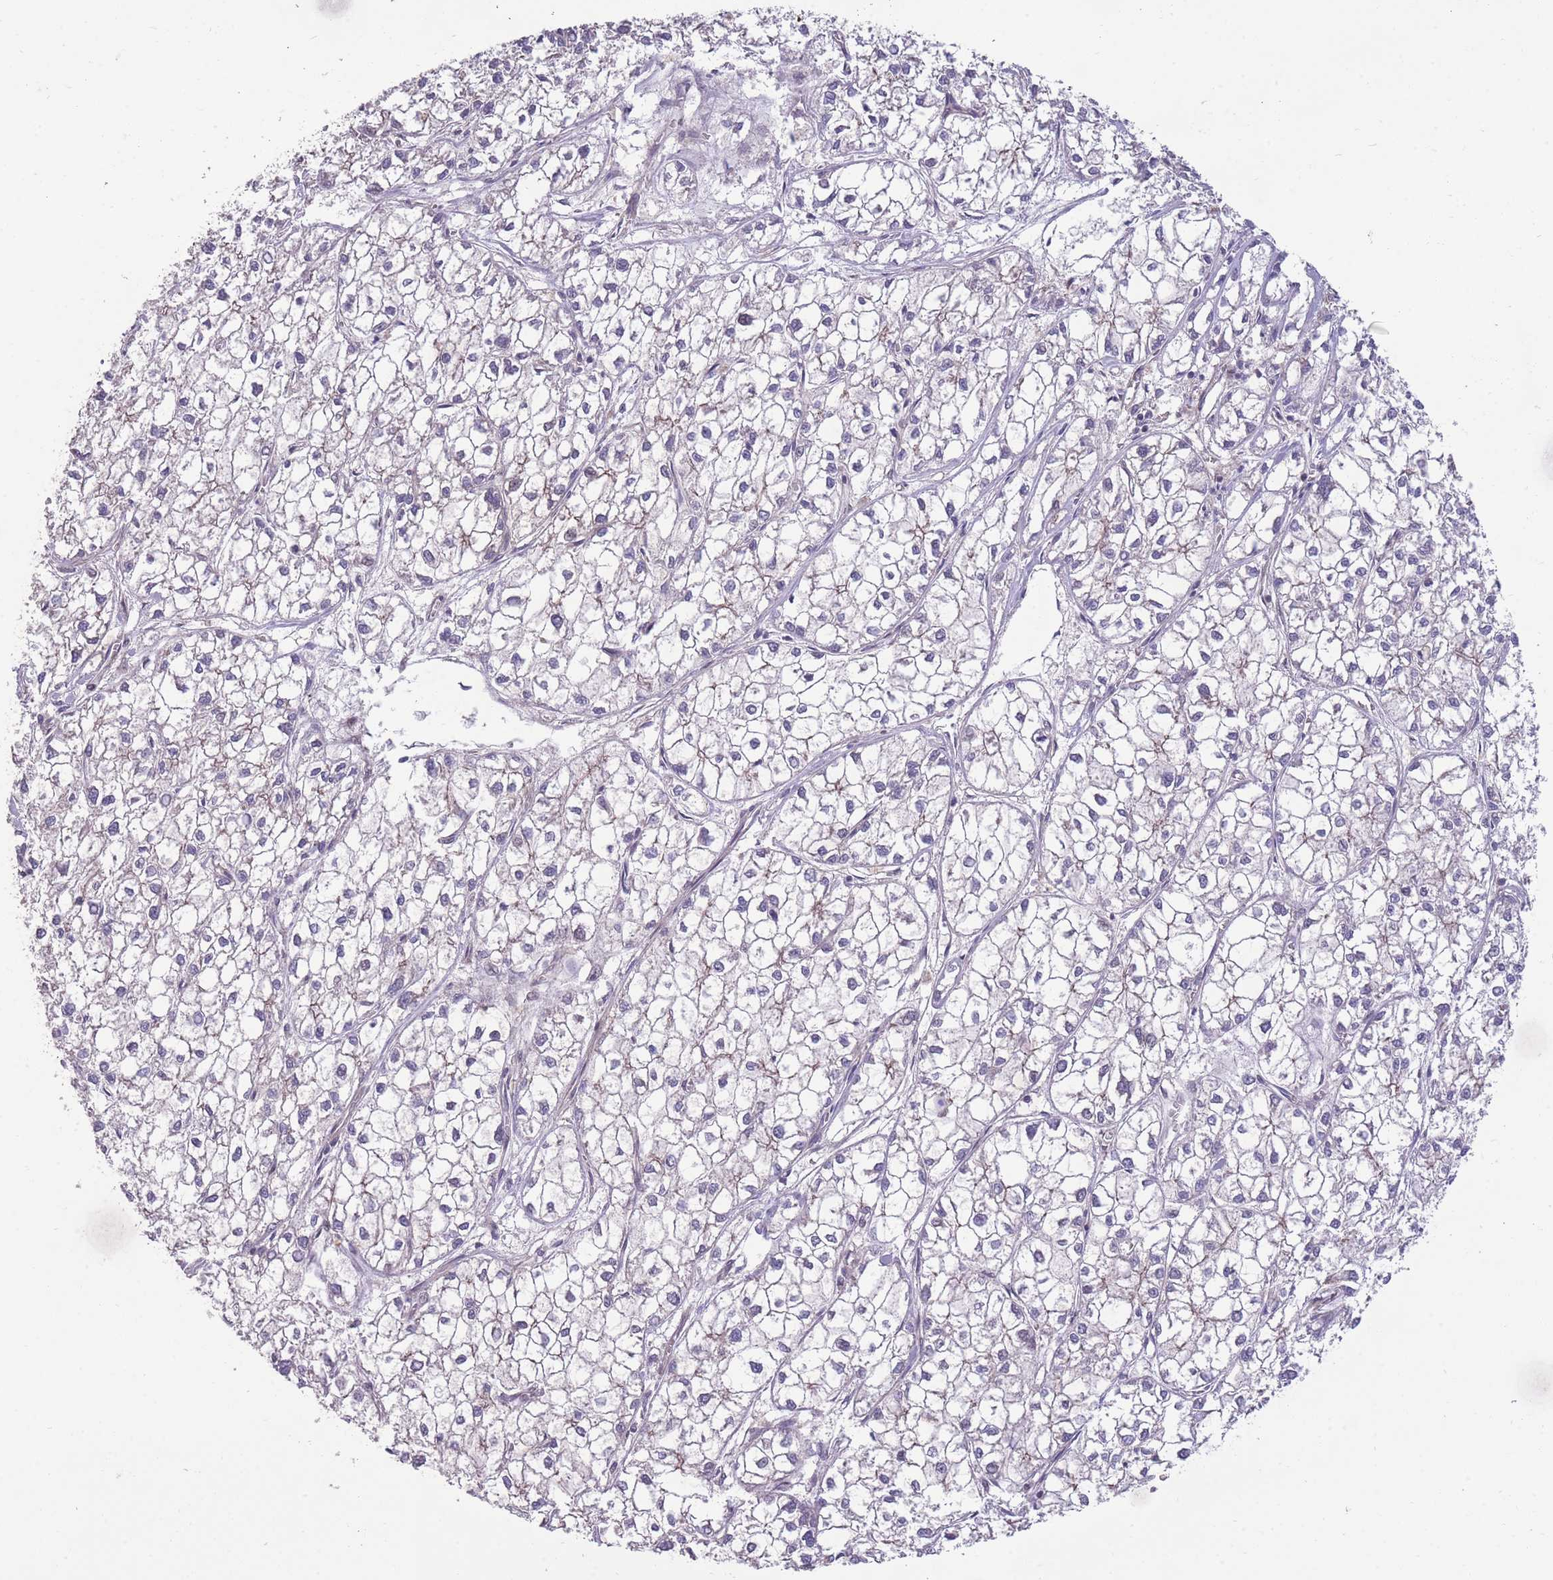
{"staining": {"intensity": "negative", "quantity": "none", "location": "none"}, "tissue": "liver cancer", "cell_type": "Tumor cells", "image_type": "cancer", "snomed": [{"axis": "morphology", "description": "Carcinoma, Hepatocellular, NOS"}, {"axis": "topography", "description": "Liver"}], "caption": "High magnification brightfield microscopy of hepatocellular carcinoma (liver) stained with DAB (3,3'-diaminobenzidine) (brown) and counterstained with hematoxylin (blue): tumor cells show no significant staining.", "gene": "RIC8A", "patient": {"sex": "female", "age": 43}}